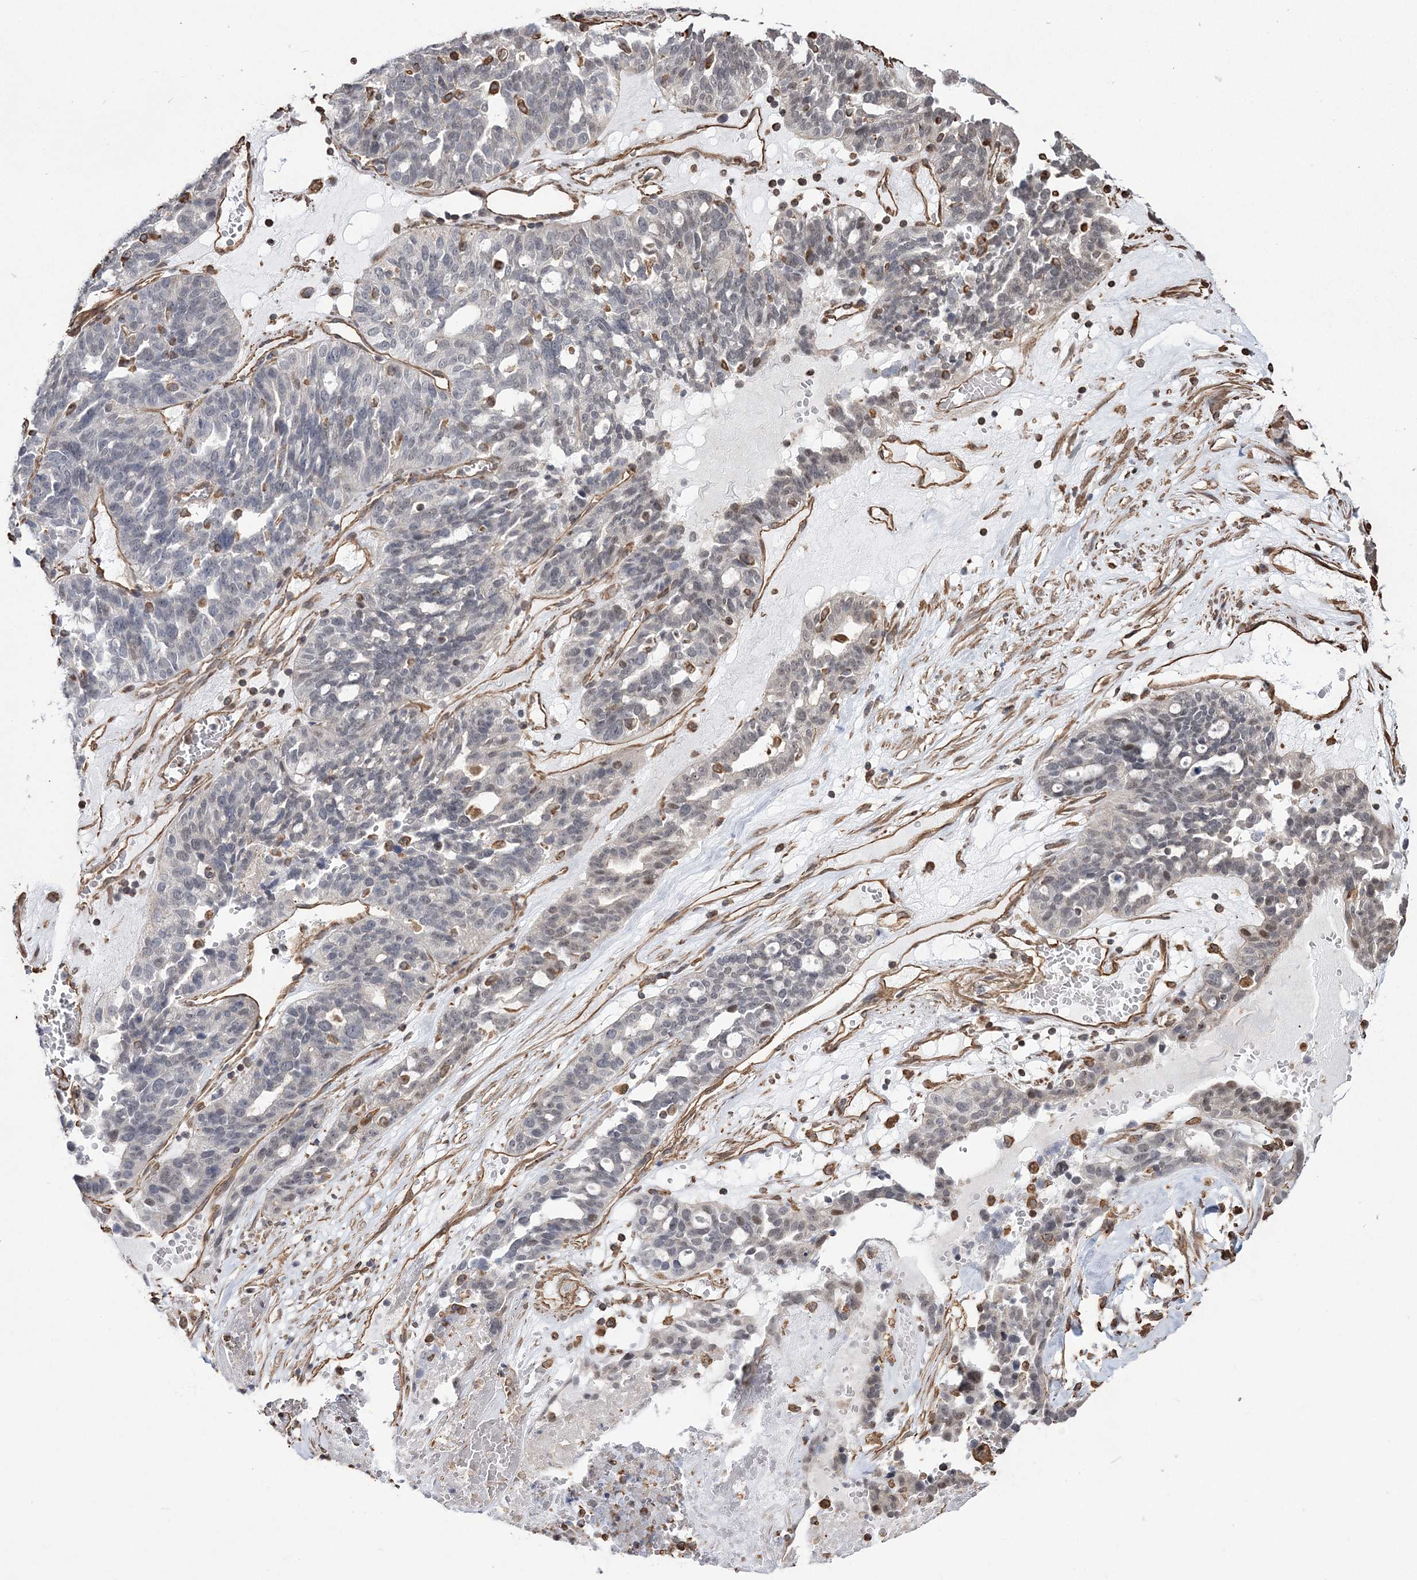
{"staining": {"intensity": "negative", "quantity": "none", "location": "none"}, "tissue": "ovarian cancer", "cell_type": "Tumor cells", "image_type": "cancer", "snomed": [{"axis": "morphology", "description": "Cystadenocarcinoma, serous, NOS"}, {"axis": "topography", "description": "Ovary"}], "caption": "A micrograph of serous cystadenocarcinoma (ovarian) stained for a protein displays no brown staining in tumor cells.", "gene": "ATP11B", "patient": {"sex": "female", "age": 59}}